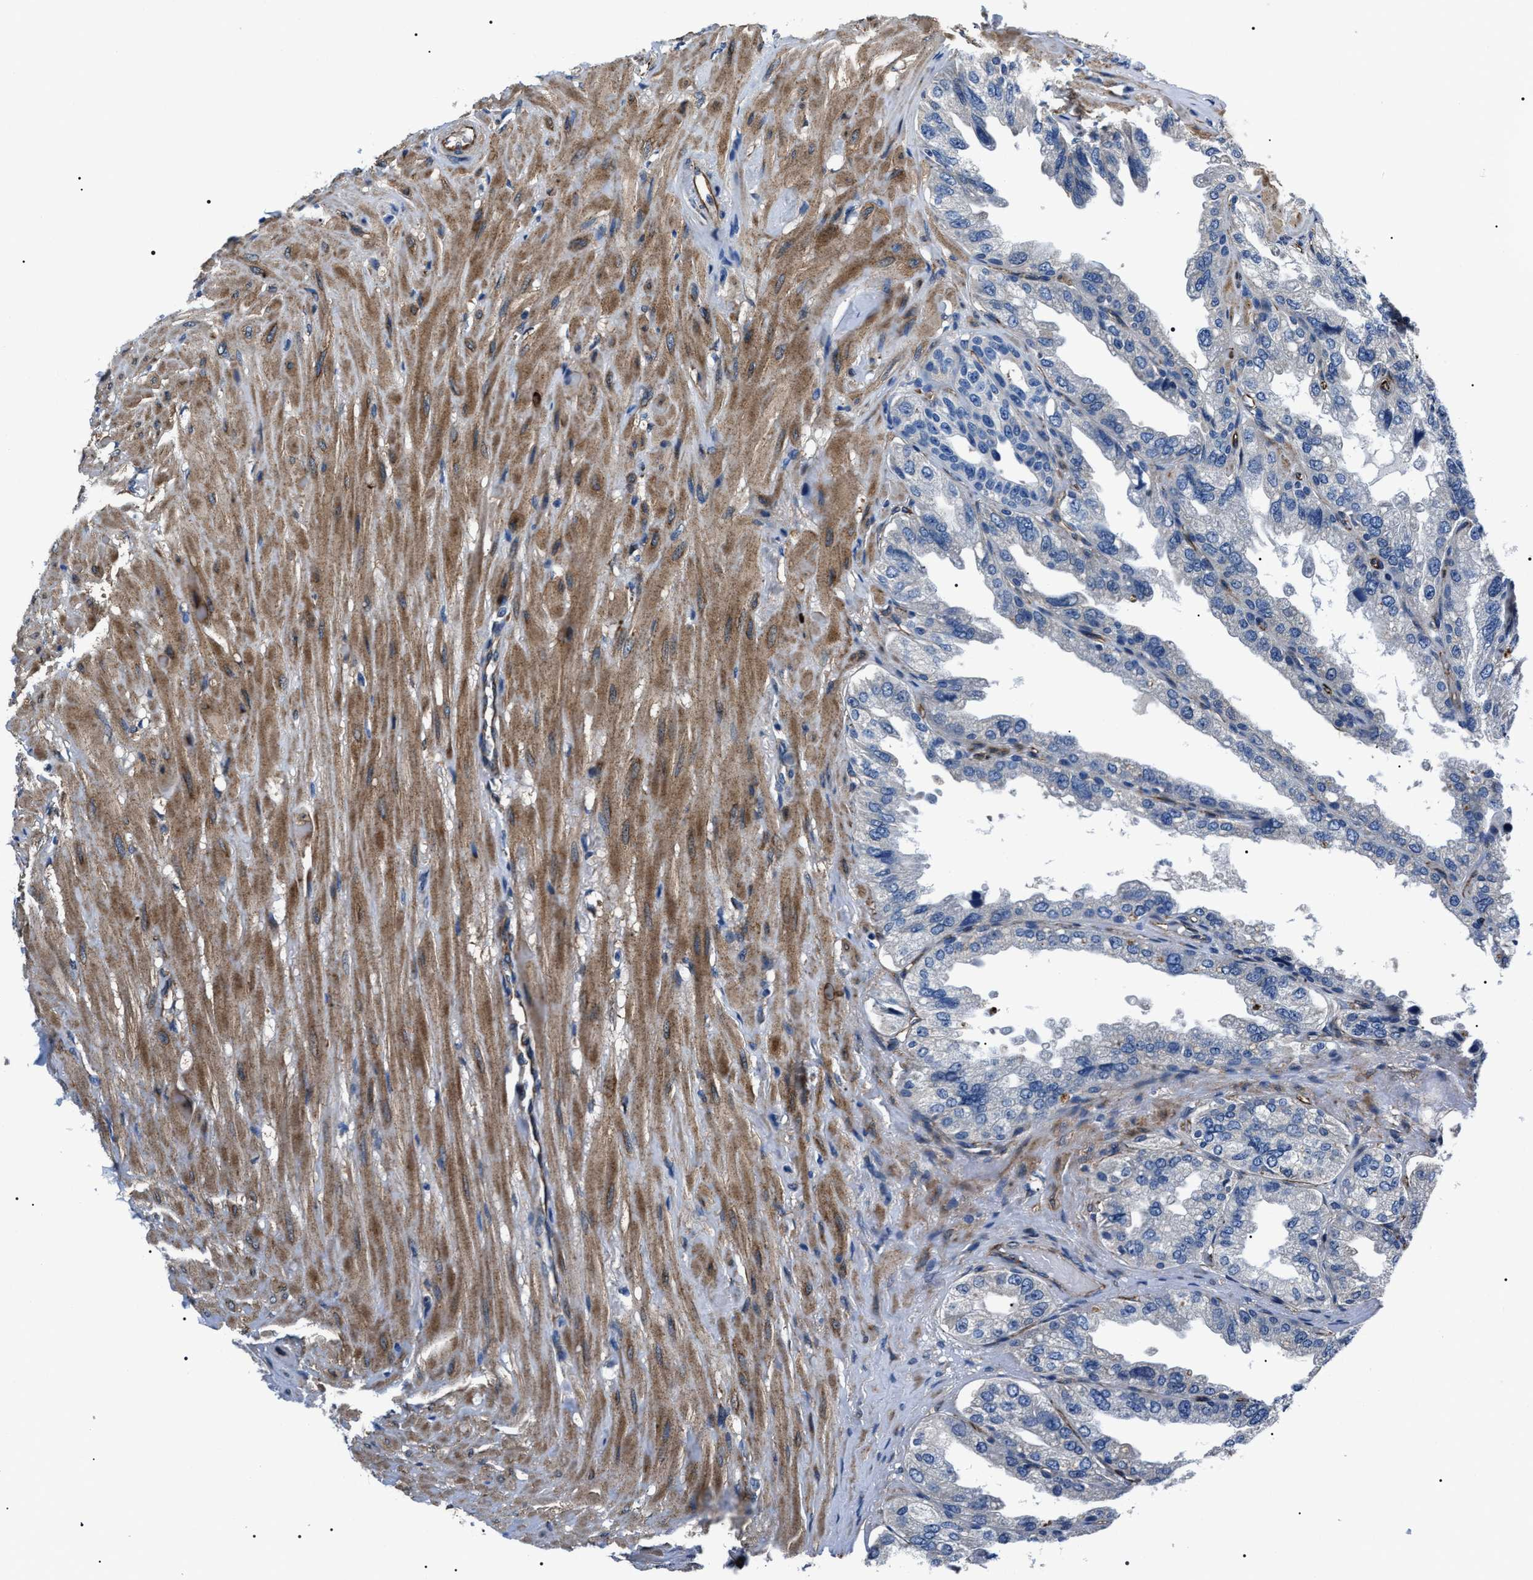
{"staining": {"intensity": "negative", "quantity": "none", "location": "none"}, "tissue": "seminal vesicle", "cell_type": "Glandular cells", "image_type": "normal", "snomed": [{"axis": "morphology", "description": "Normal tissue, NOS"}, {"axis": "topography", "description": "Seminal veicle"}], "caption": "High power microscopy photomicrograph of an immunohistochemistry (IHC) histopathology image of unremarkable seminal vesicle, revealing no significant staining in glandular cells.", "gene": "BAG2", "patient": {"sex": "male", "age": 68}}